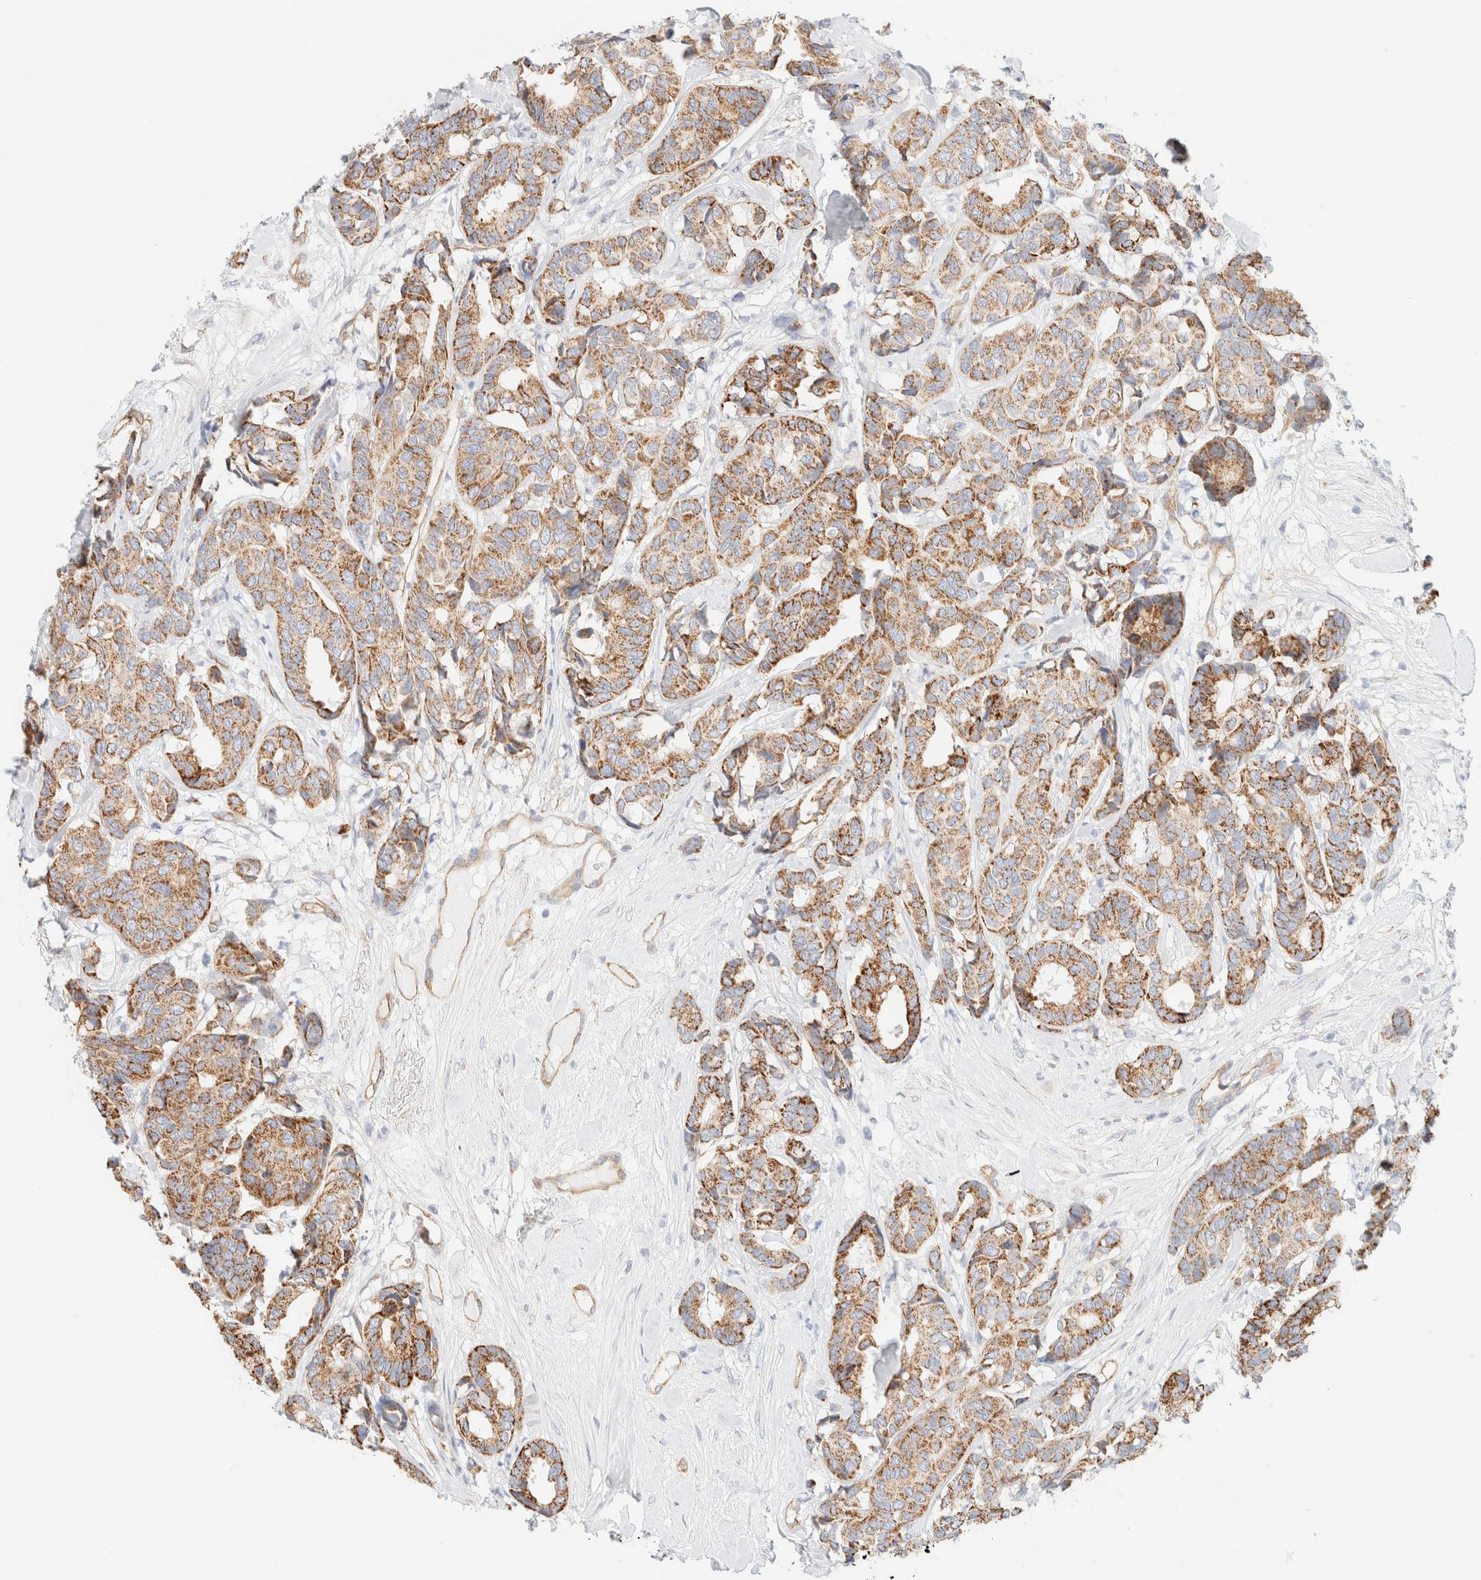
{"staining": {"intensity": "moderate", "quantity": ">75%", "location": "cytoplasmic/membranous"}, "tissue": "breast cancer", "cell_type": "Tumor cells", "image_type": "cancer", "snomed": [{"axis": "morphology", "description": "Duct carcinoma"}, {"axis": "topography", "description": "Breast"}], "caption": "Approximately >75% of tumor cells in breast cancer display moderate cytoplasmic/membranous protein positivity as visualized by brown immunohistochemical staining.", "gene": "CYB5R4", "patient": {"sex": "female", "age": 87}}